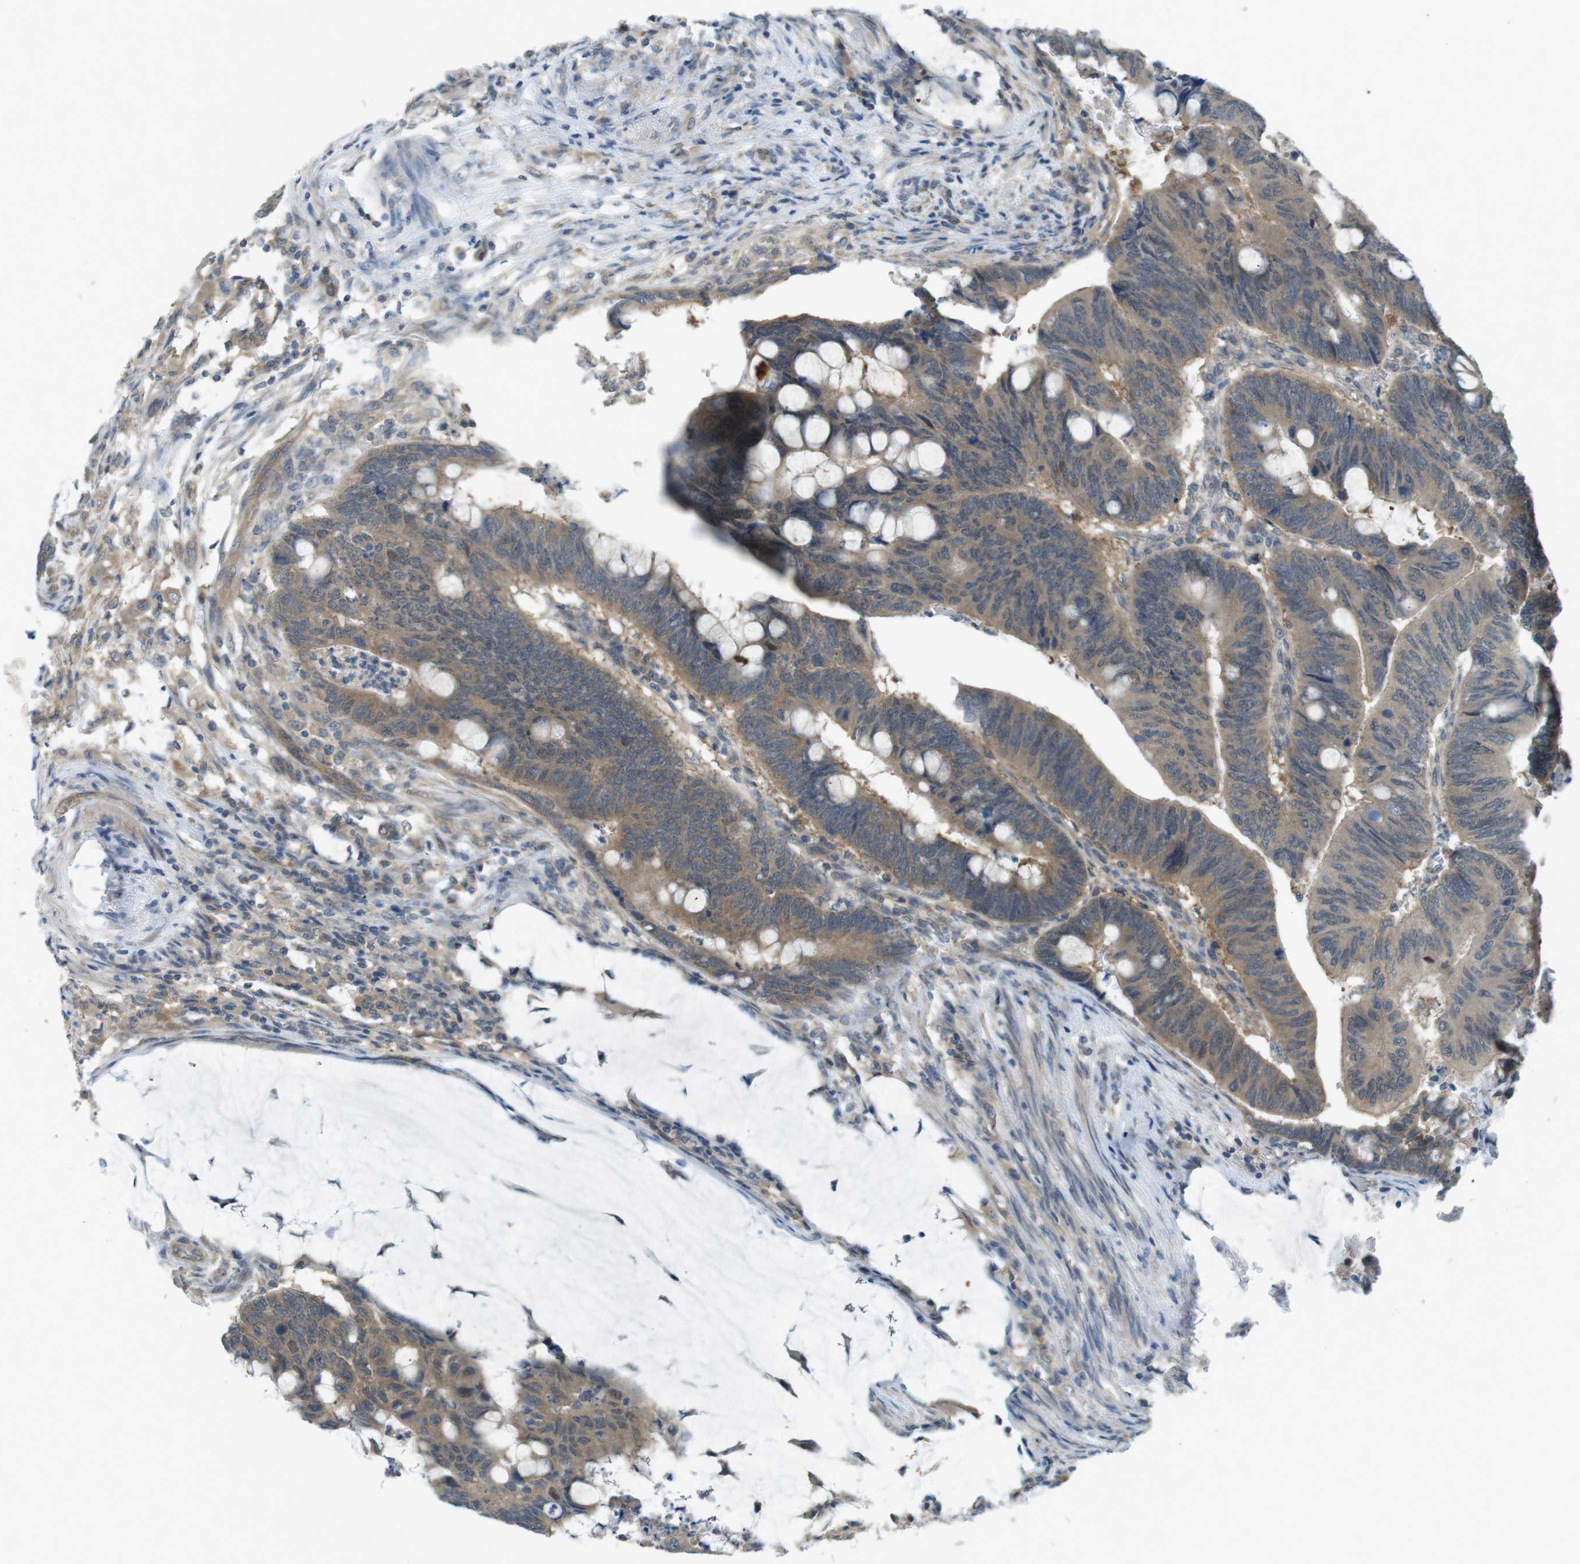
{"staining": {"intensity": "moderate", "quantity": ">75%", "location": "cytoplasmic/membranous"}, "tissue": "colorectal cancer", "cell_type": "Tumor cells", "image_type": "cancer", "snomed": [{"axis": "morphology", "description": "Normal tissue, NOS"}, {"axis": "morphology", "description": "Adenocarcinoma, NOS"}, {"axis": "topography", "description": "Rectum"}, {"axis": "topography", "description": "Peripheral nerve tissue"}], "caption": "IHC histopathology image of neoplastic tissue: human colorectal cancer stained using immunohistochemistry (IHC) shows medium levels of moderate protein expression localized specifically in the cytoplasmic/membranous of tumor cells, appearing as a cytoplasmic/membranous brown color.", "gene": "SUGT1", "patient": {"sex": "male", "age": 92}}